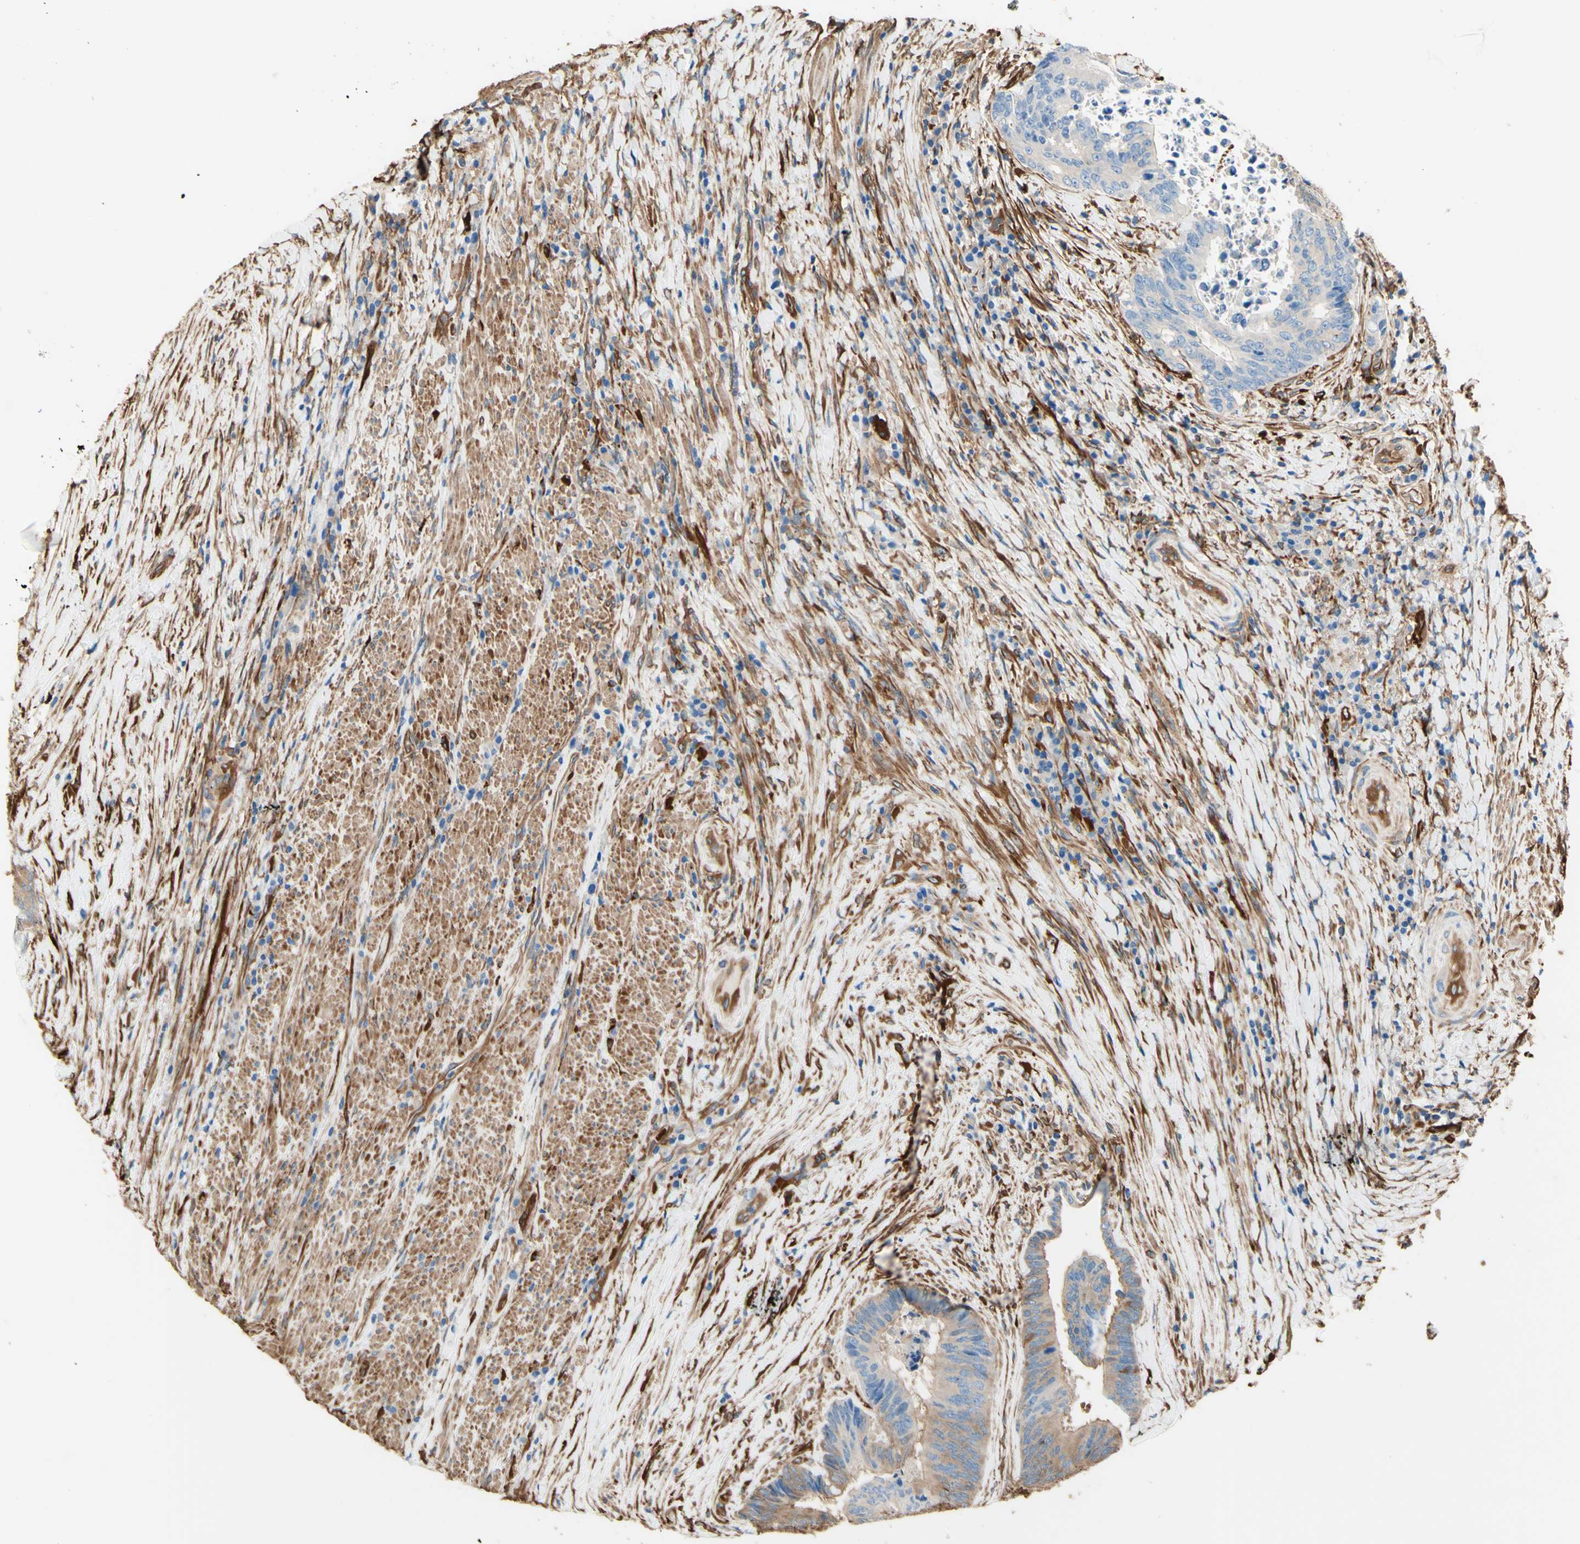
{"staining": {"intensity": "weak", "quantity": ">75%", "location": "cytoplasmic/membranous"}, "tissue": "colorectal cancer", "cell_type": "Tumor cells", "image_type": "cancer", "snomed": [{"axis": "morphology", "description": "Adenocarcinoma, NOS"}, {"axis": "topography", "description": "Rectum"}], "caption": "Protein expression analysis of colorectal adenocarcinoma displays weak cytoplasmic/membranous positivity in approximately >75% of tumor cells.", "gene": "DPYSL3", "patient": {"sex": "male", "age": 72}}